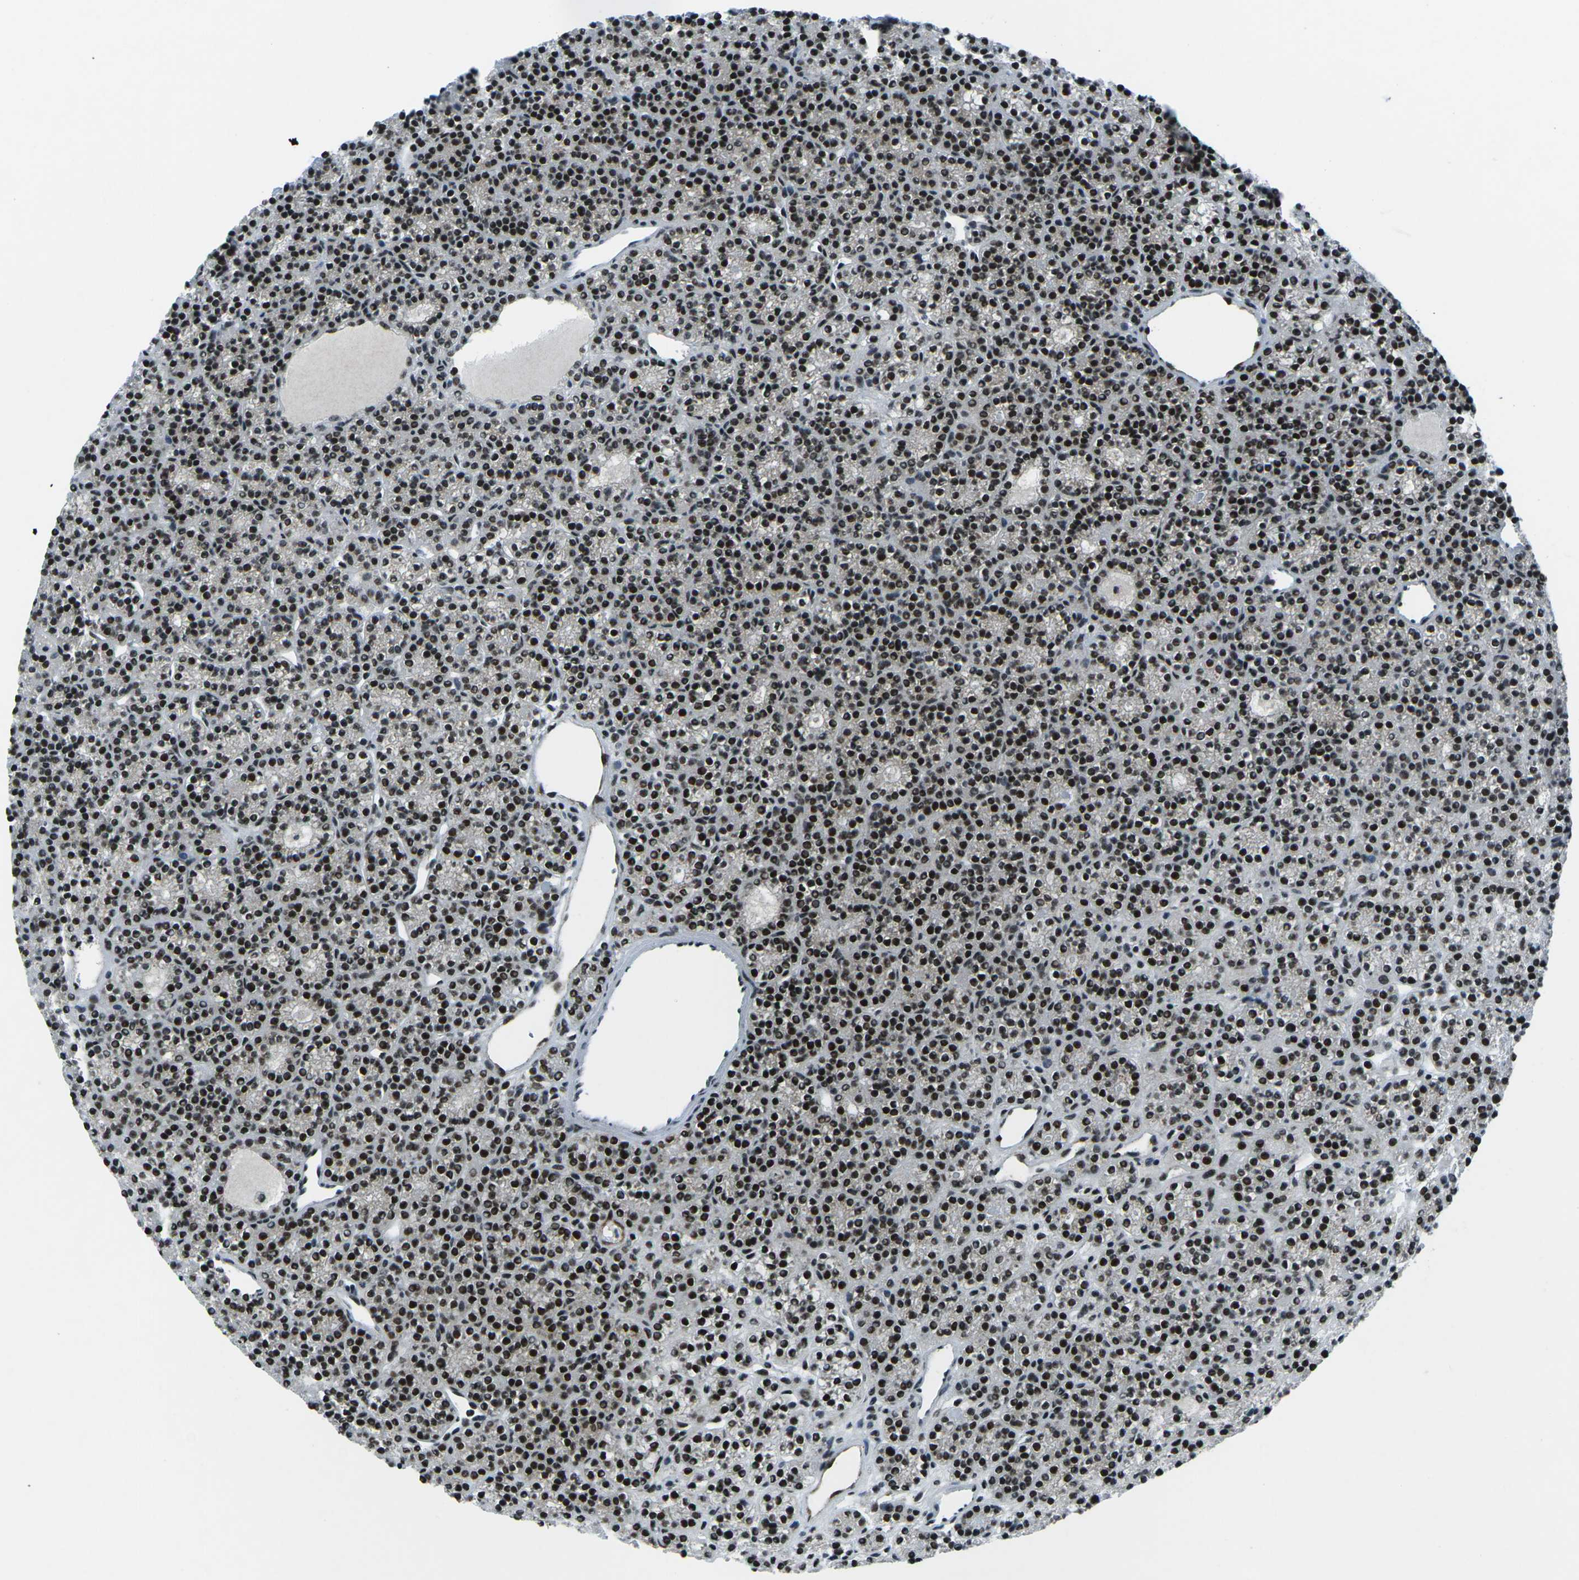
{"staining": {"intensity": "strong", "quantity": ">75%", "location": "nuclear"}, "tissue": "parathyroid gland", "cell_type": "Glandular cells", "image_type": "normal", "snomed": [{"axis": "morphology", "description": "Normal tissue, NOS"}, {"axis": "morphology", "description": "Adenoma, NOS"}, {"axis": "topography", "description": "Parathyroid gland"}], "caption": "Protein staining of normal parathyroid gland exhibits strong nuclear staining in approximately >75% of glandular cells.", "gene": "RBL2", "patient": {"sex": "female", "age": 64}}